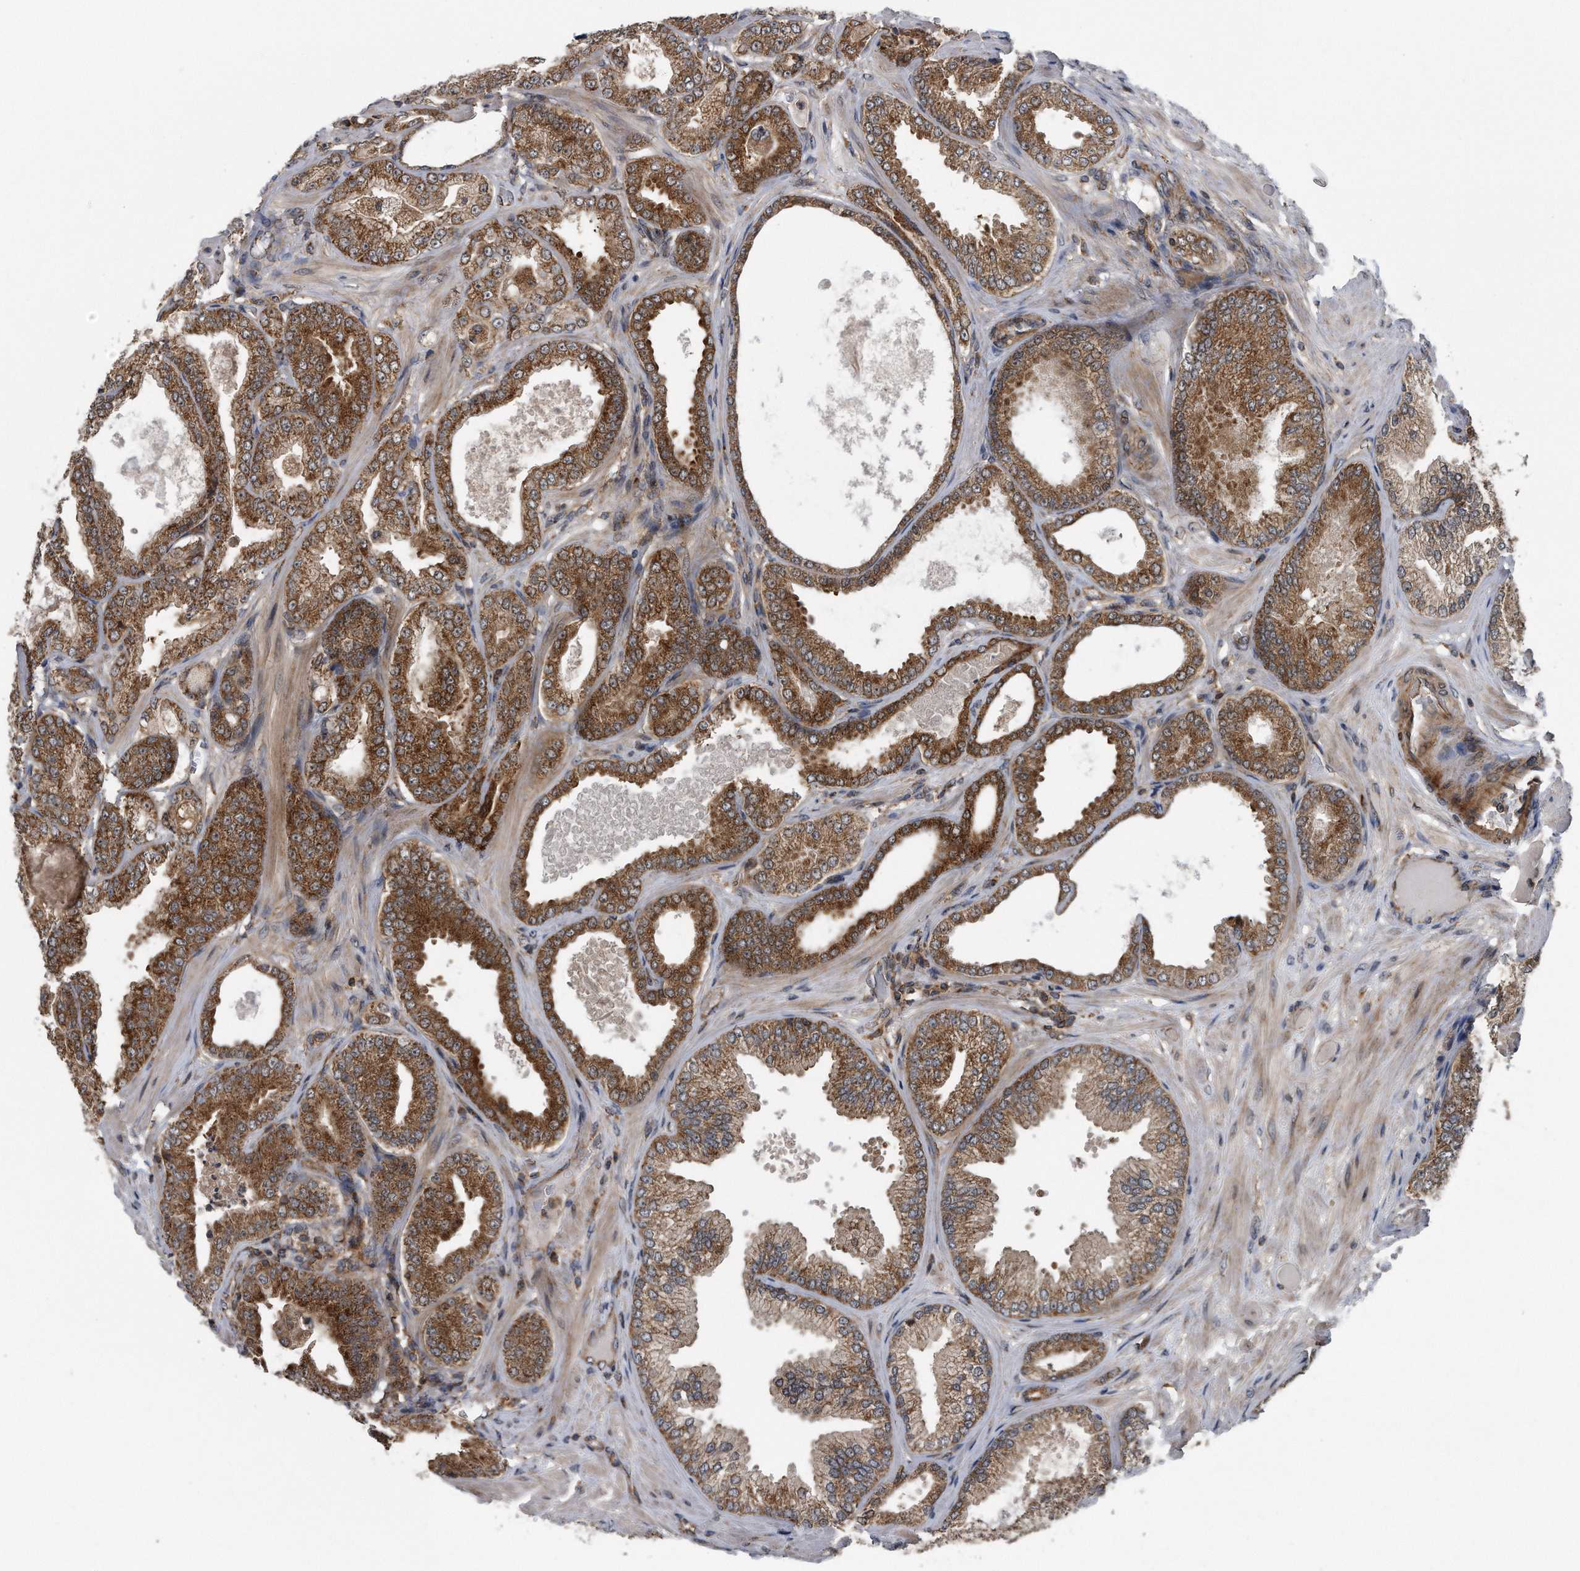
{"staining": {"intensity": "strong", "quantity": ">75%", "location": "cytoplasmic/membranous"}, "tissue": "prostate cancer", "cell_type": "Tumor cells", "image_type": "cancer", "snomed": [{"axis": "morphology", "description": "Adenocarcinoma, Low grade"}, {"axis": "topography", "description": "Prostate"}], "caption": "Immunohistochemistry (DAB) staining of human prostate cancer demonstrates strong cytoplasmic/membranous protein positivity in approximately >75% of tumor cells.", "gene": "ALPK2", "patient": {"sex": "male", "age": 63}}